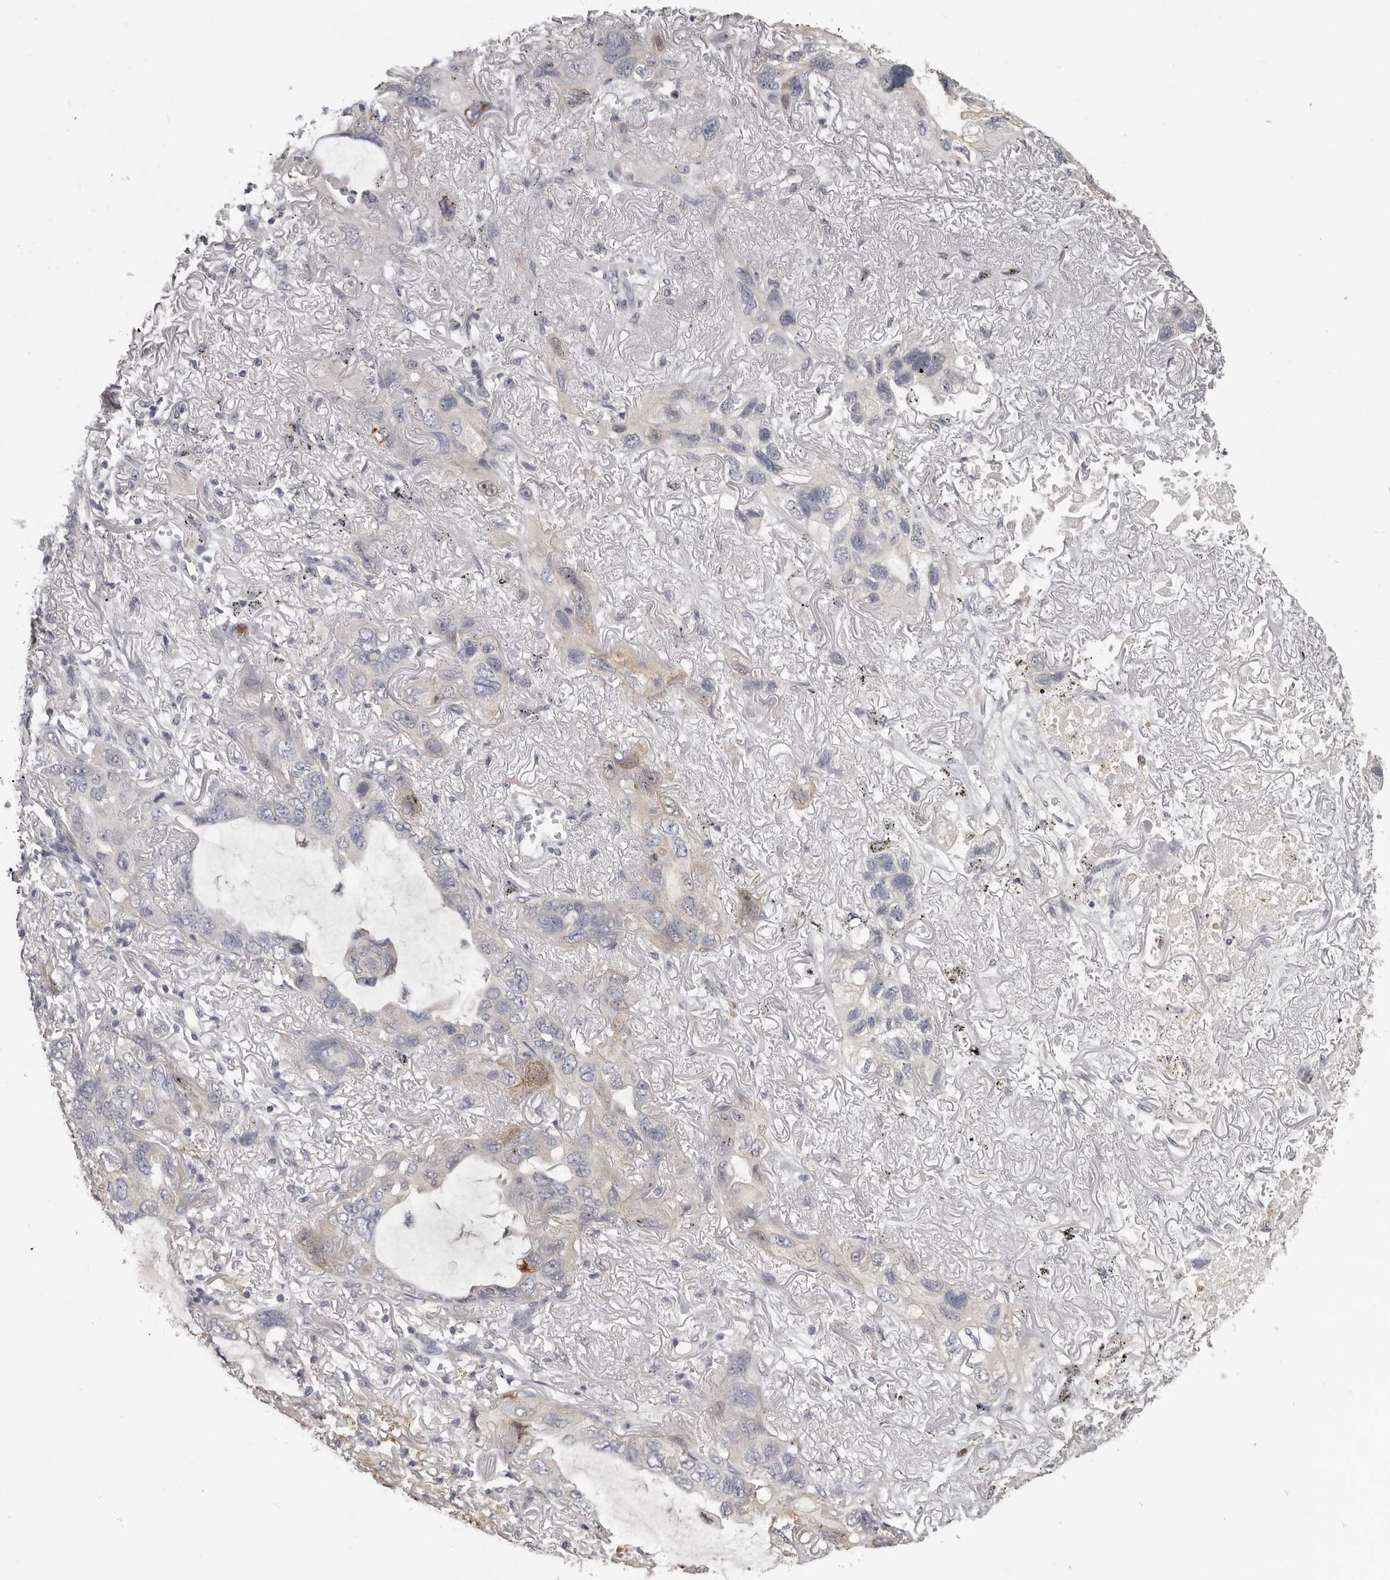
{"staining": {"intensity": "negative", "quantity": "none", "location": "none"}, "tissue": "lung cancer", "cell_type": "Tumor cells", "image_type": "cancer", "snomed": [{"axis": "morphology", "description": "Squamous cell carcinoma, NOS"}, {"axis": "topography", "description": "Lung"}], "caption": "Immunohistochemistry image of neoplastic tissue: human squamous cell carcinoma (lung) stained with DAB exhibits no significant protein staining in tumor cells. (DAB IHC with hematoxylin counter stain).", "gene": "GPR157", "patient": {"sex": "female", "age": 73}}